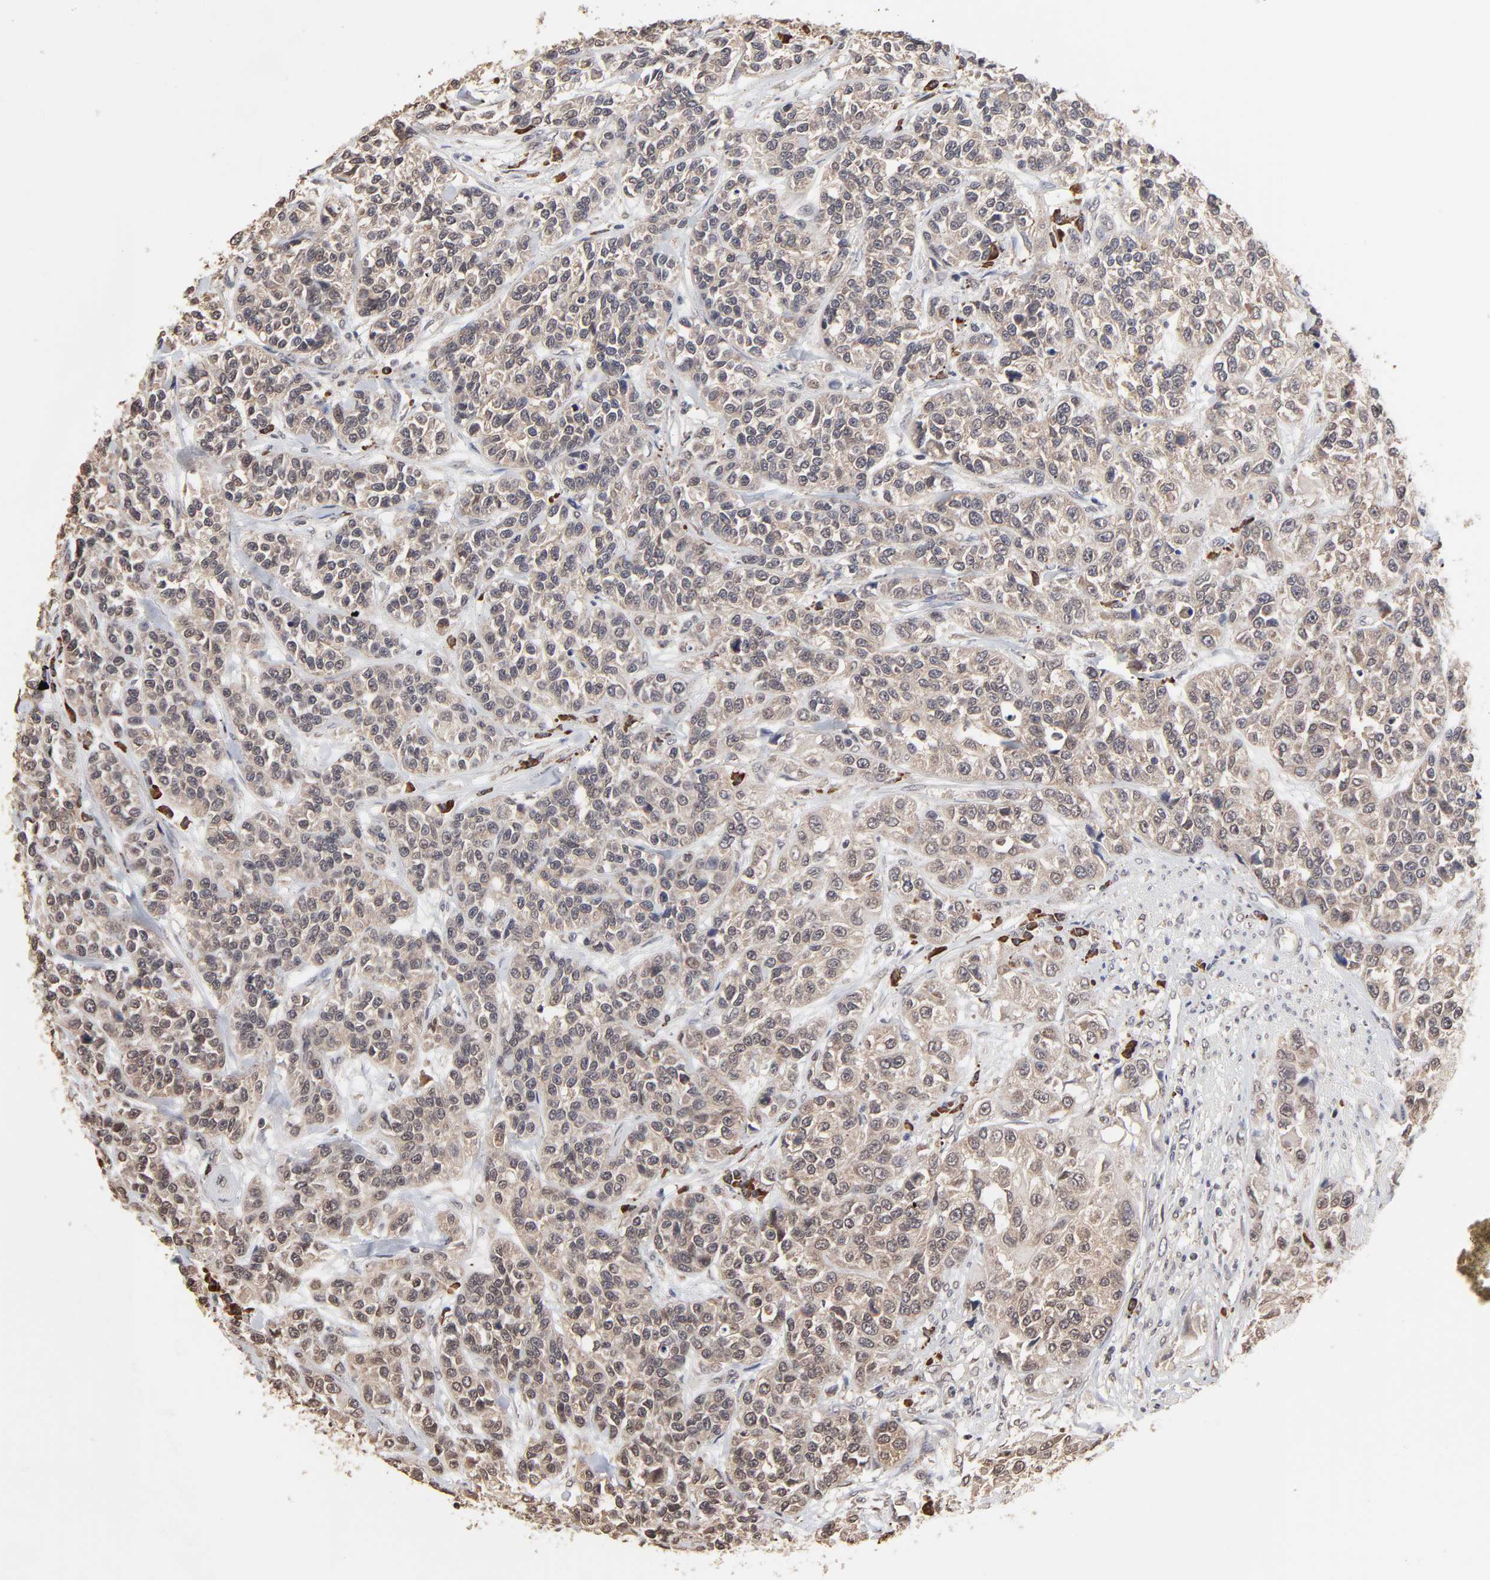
{"staining": {"intensity": "weak", "quantity": ">75%", "location": "cytoplasmic/membranous"}, "tissue": "urothelial cancer", "cell_type": "Tumor cells", "image_type": "cancer", "snomed": [{"axis": "morphology", "description": "Urothelial carcinoma, High grade"}, {"axis": "topography", "description": "Urinary bladder"}], "caption": "This photomicrograph reveals urothelial carcinoma (high-grade) stained with immunohistochemistry to label a protein in brown. The cytoplasmic/membranous of tumor cells show weak positivity for the protein. Nuclei are counter-stained blue.", "gene": "CHM", "patient": {"sex": "female", "age": 81}}